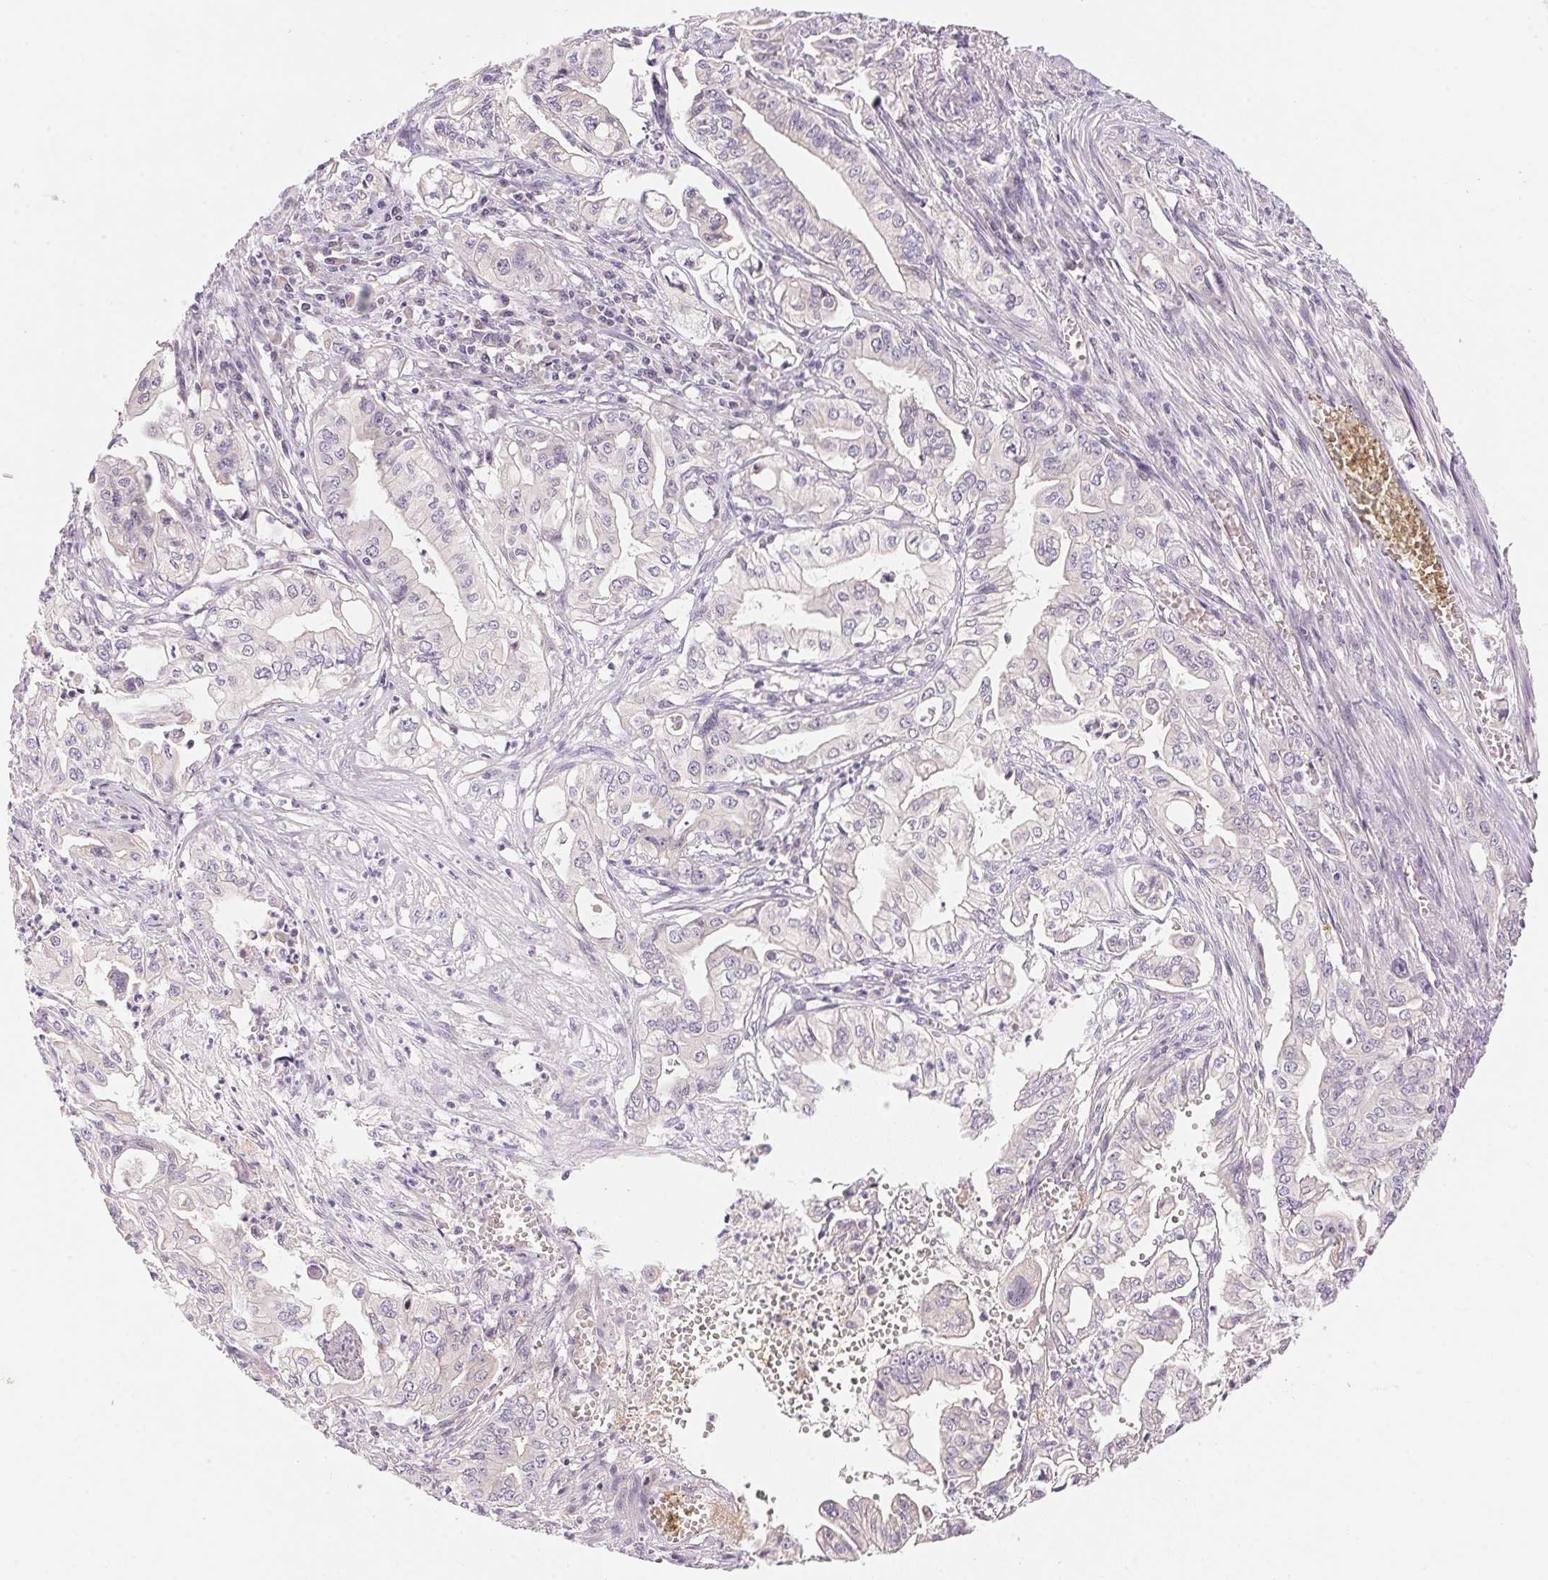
{"staining": {"intensity": "negative", "quantity": "none", "location": "none"}, "tissue": "pancreatic cancer", "cell_type": "Tumor cells", "image_type": "cancer", "snomed": [{"axis": "morphology", "description": "Adenocarcinoma, NOS"}, {"axis": "topography", "description": "Pancreas"}], "caption": "Immunohistochemistry (IHC) micrograph of neoplastic tissue: pancreatic cancer stained with DAB (3,3'-diaminobenzidine) exhibits no significant protein expression in tumor cells.", "gene": "BNIP5", "patient": {"sex": "male", "age": 68}}